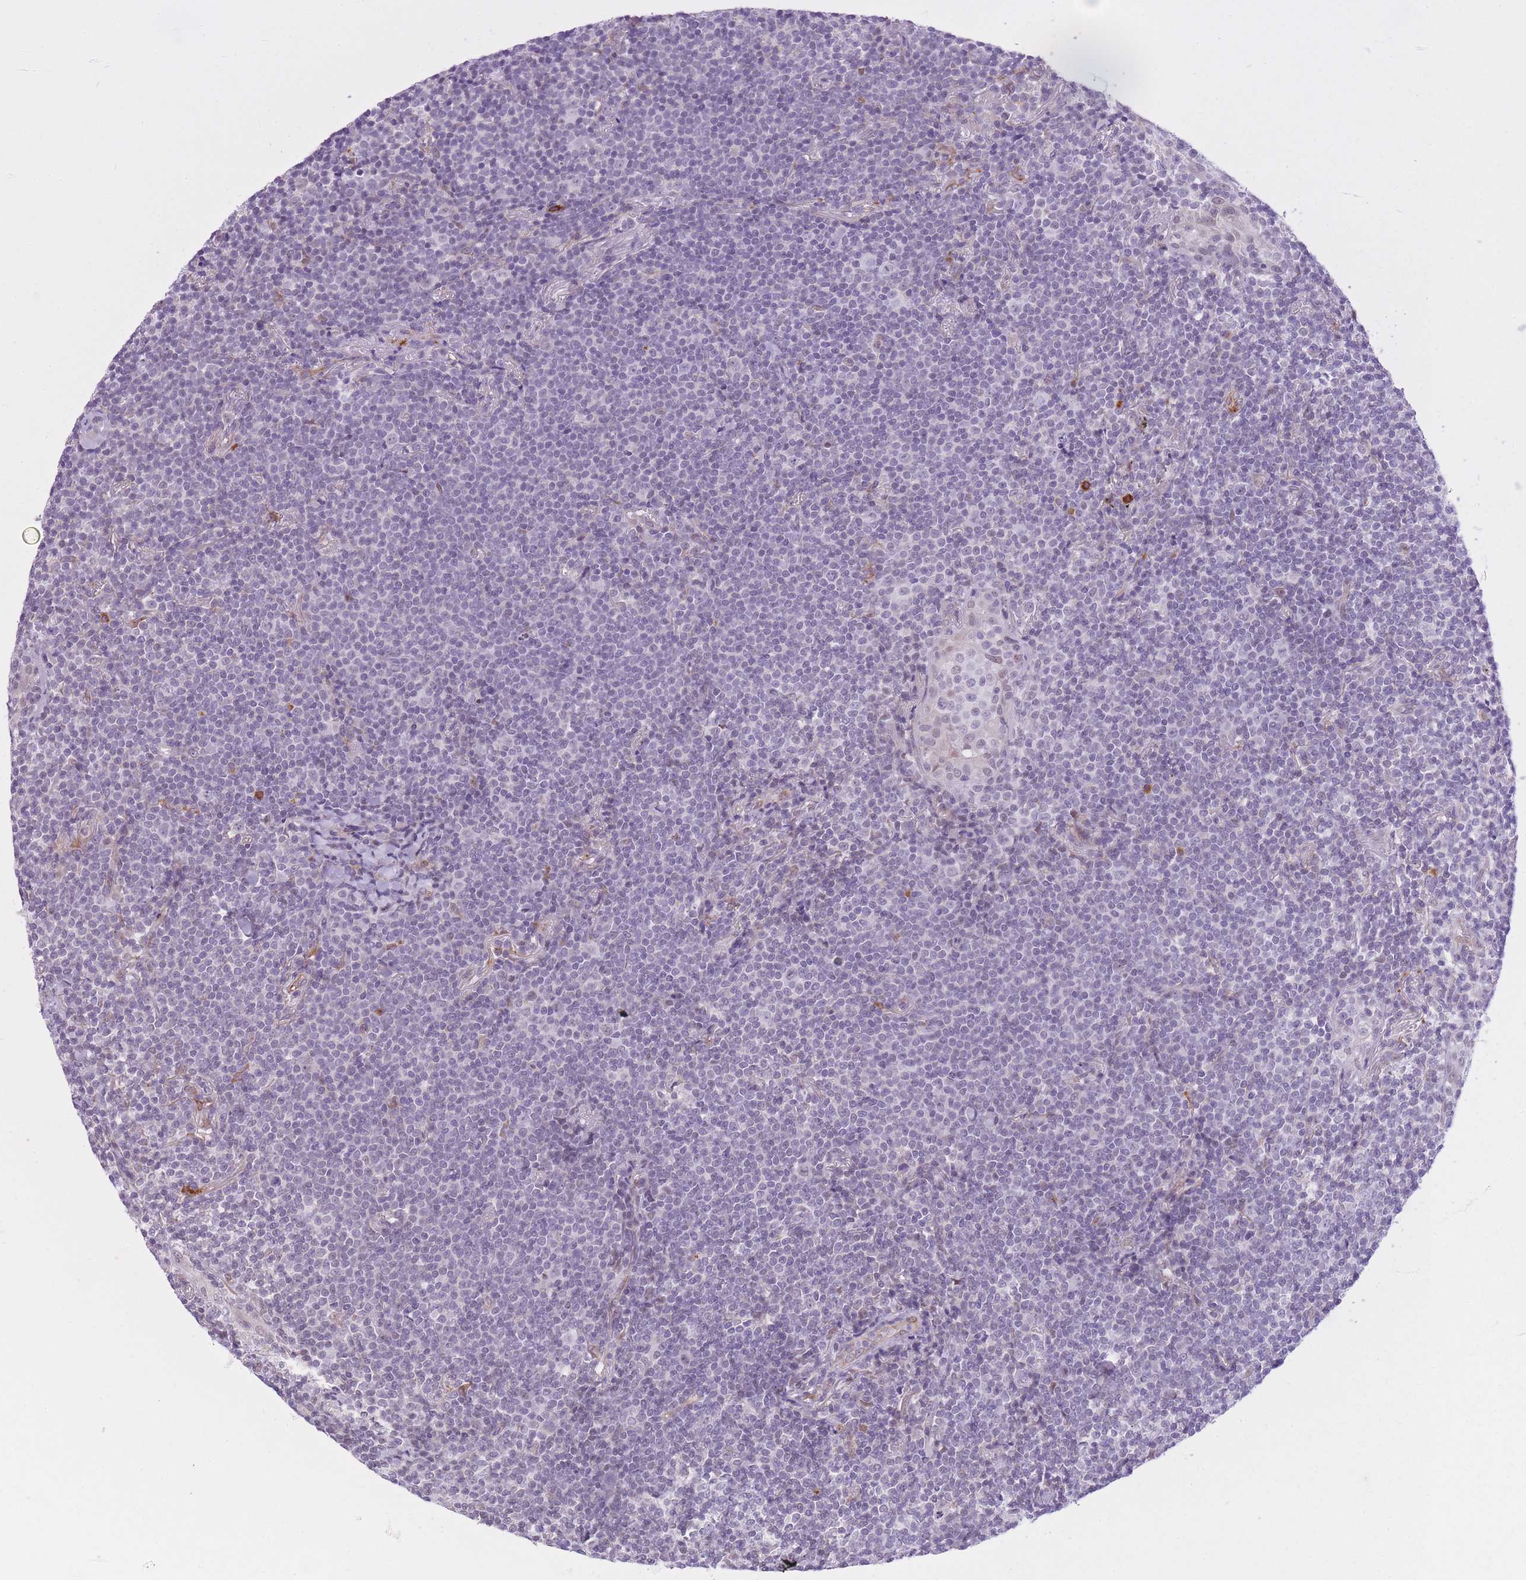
{"staining": {"intensity": "negative", "quantity": "none", "location": "none"}, "tissue": "lymphoma", "cell_type": "Tumor cells", "image_type": "cancer", "snomed": [{"axis": "morphology", "description": "Malignant lymphoma, non-Hodgkin's type, Low grade"}, {"axis": "topography", "description": "Lung"}], "caption": "Lymphoma was stained to show a protein in brown. There is no significant expression in tumor cells. The staining is performed using DAB (3,3'-diaminobenzidine) brown chromogen with nuclei counter-stained in using hematoxylin.", "gene": "MEIOSIN", "patient": {"sex": "female", "age": 71}}